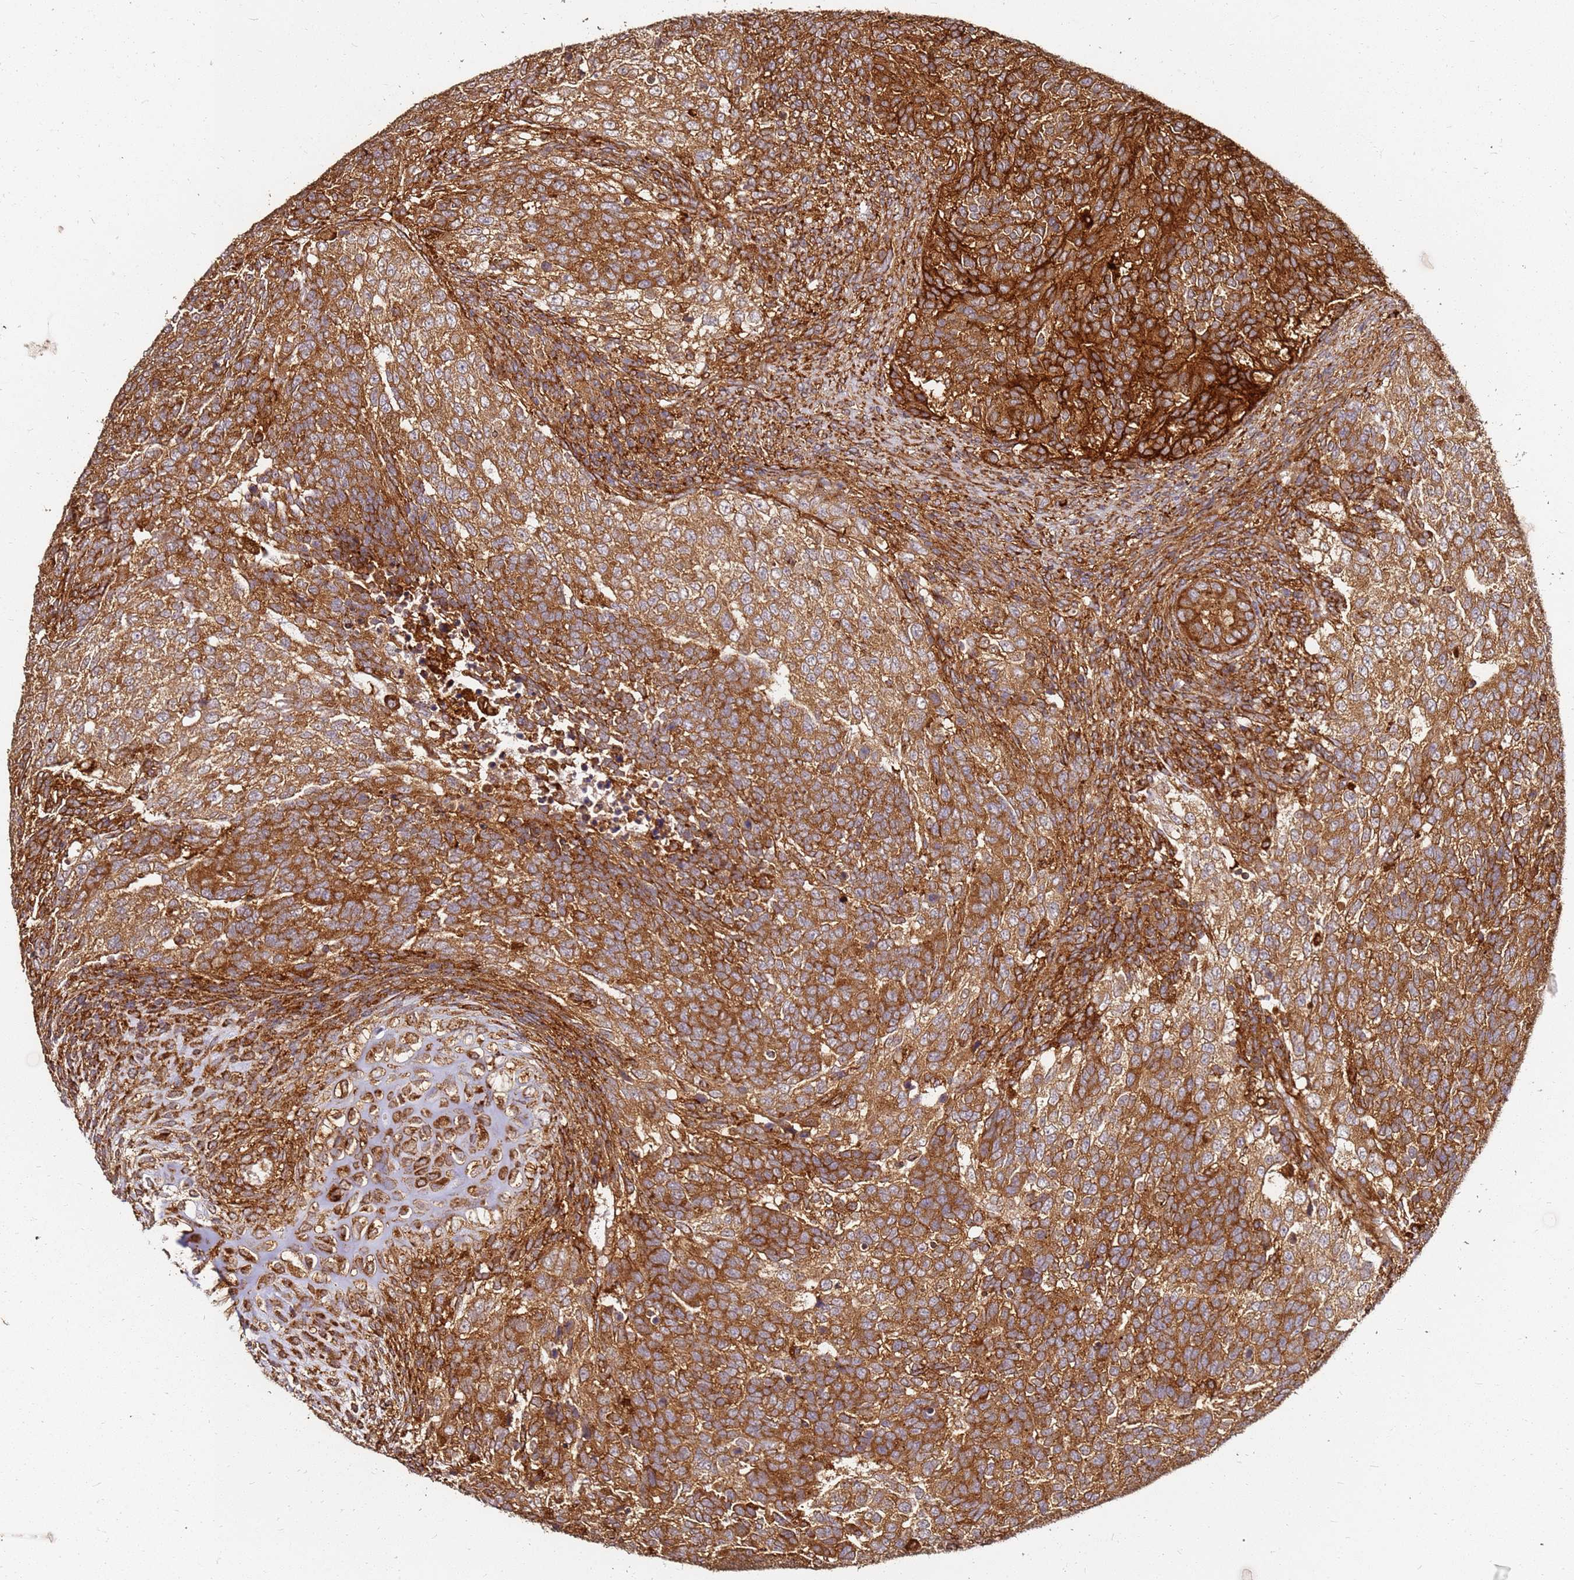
{"staining": {"intensity": "strong", "quantity": ">75%", "location": "cytoplasmic/membranous"}, "tissue": "testis cancer", "cell_type": "Tumor cells", "image_type": "cancer", "snomed": [{"axis": "morphology", "description": "Carcinoma, Embryonal, NOS"}, {"axis": "topography", "description": "Testis"}], "caption": "Protein analysis of testis embryonal carcinoma tissue displays strong cytoplasmic/membranous staining in approximately >75% of tumor cells. (Brightfield microscopy of DAB IHC at high magnification).", "gene": "DVL3", "patient": {"sex": "male", "age": 23}}